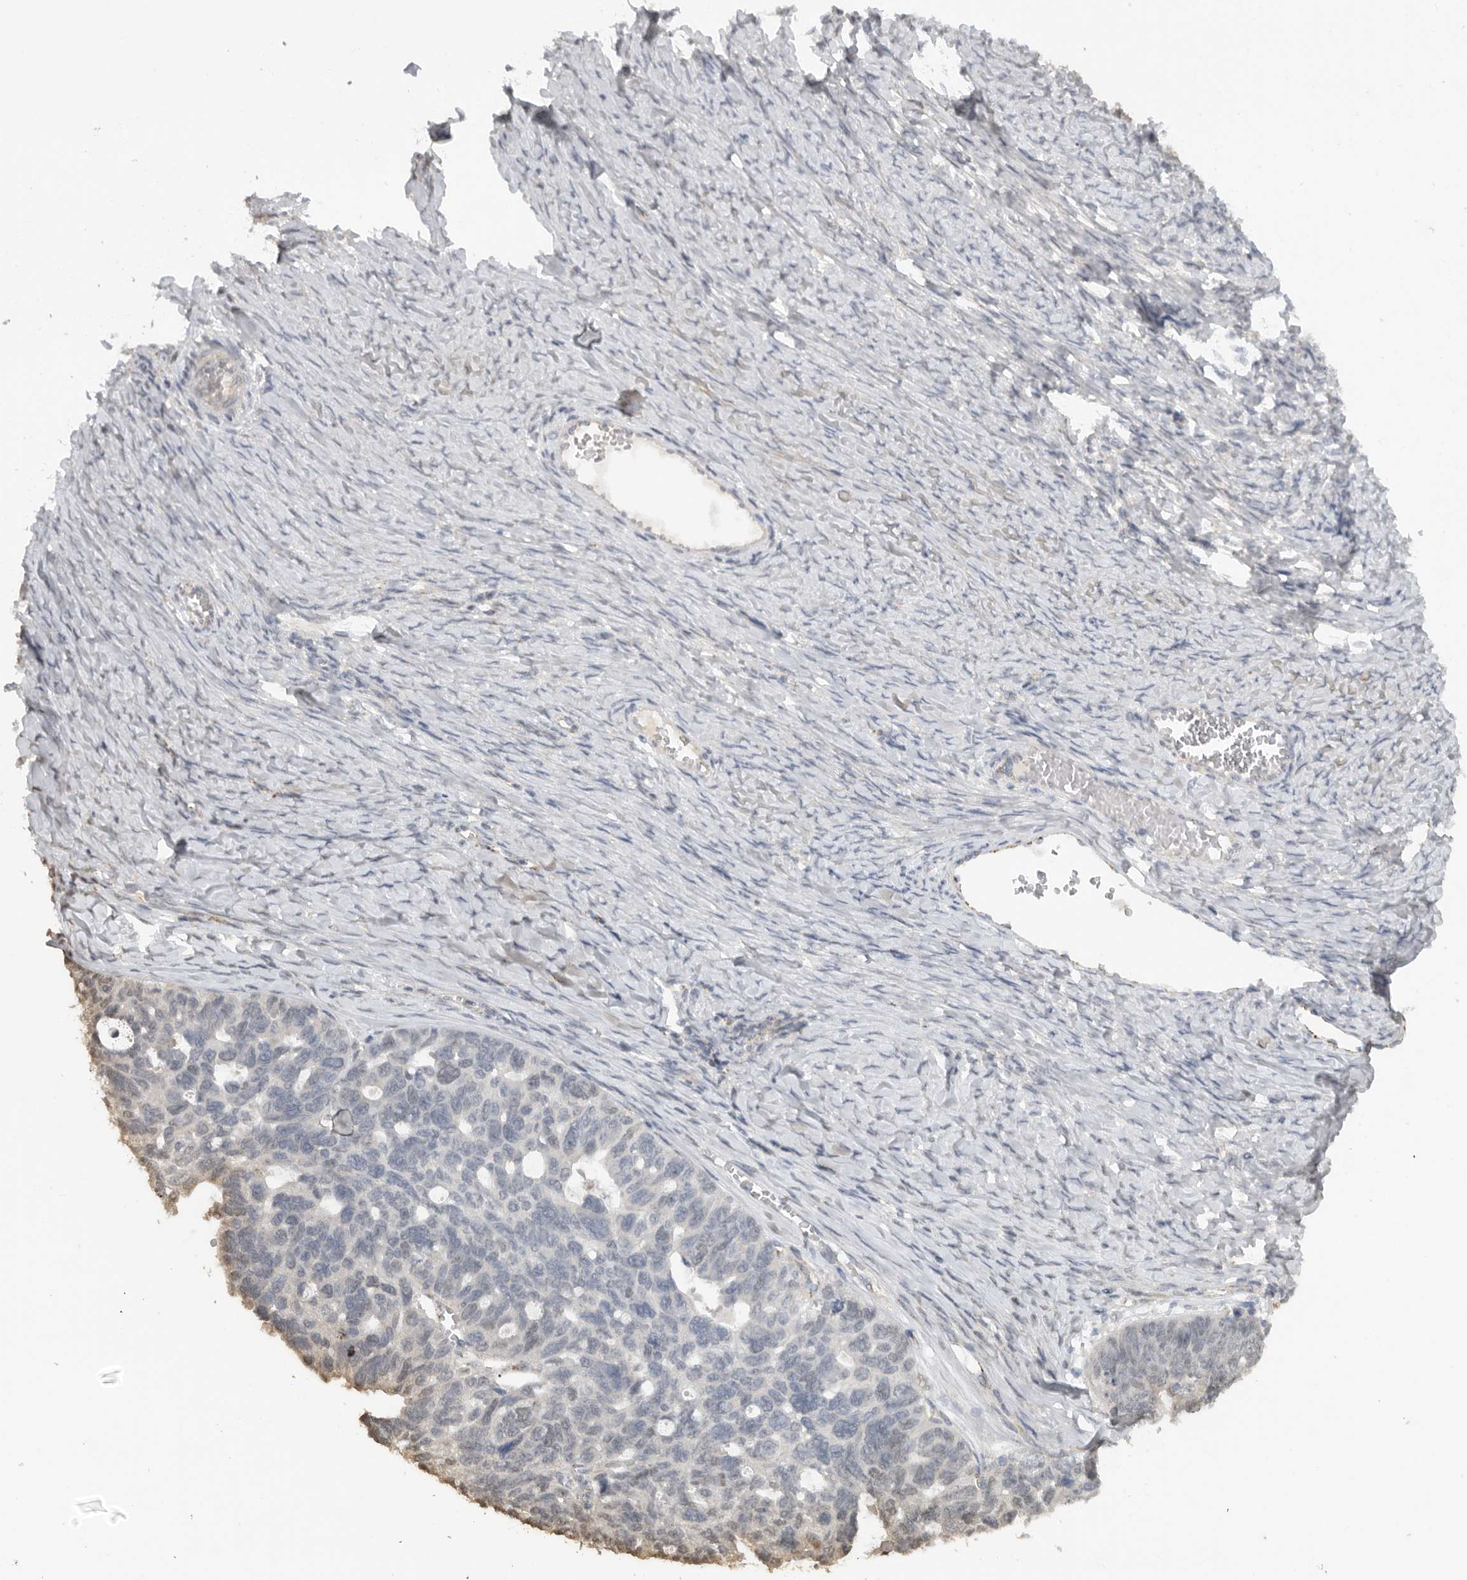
{"staining": {"intensity": "negative", "quantity": "none", "location": "none"}, "tissue": "ovarian cancer", "cell_type": "Tumor cells", "image_type": "cancer", "snomed": [{"axis": "morphology", "description": "Cystadenocarcinoma, serous, NOS"}, {"axis": "topography", "description": "Ovary"}], "caption": "This micrograph is of serous cystadenocarcinoma (ovarian) stained with immunohistochemistry (IHC) to label a protein in brown with the nuclei are counter-stained blue. There is no expression in tumor cells. The staining is performed using DAB brown chromogen with nuclei counter-stained in using hematoxylin.", "gene": "DYRK2", "patient": {"sex": "female", "age": 79}}